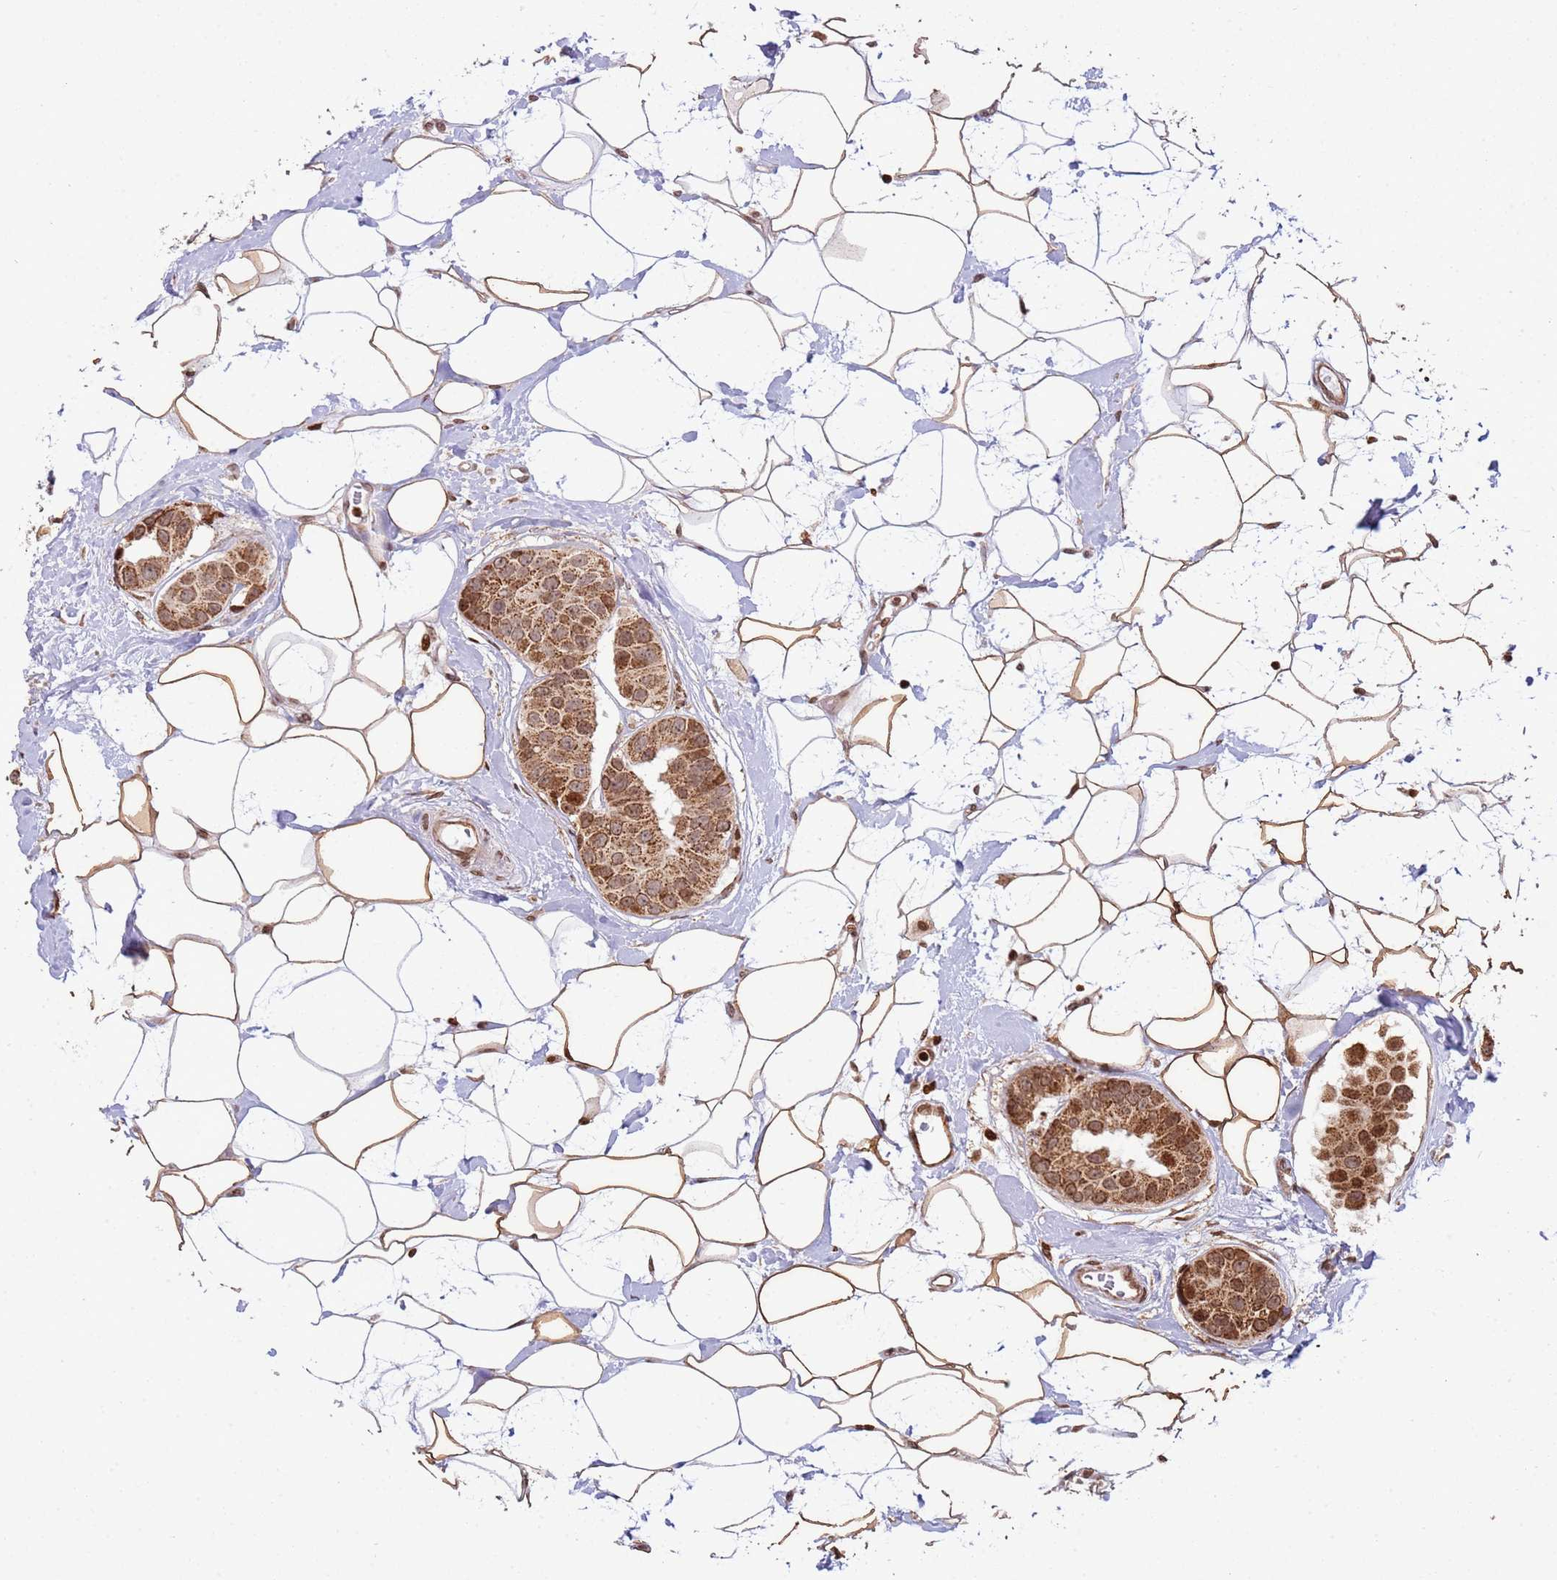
{"staining": {"intensity": "strong", "quantity": ">75%", "location": "cytoplasmic/membranous,nuclear"}, "tissue": "breast cancer", "cell_type": "Tumor cells", "image_type": "cancer", "snomed": [{"axis": "morphology", "description": "Normal tissue, NOS"}, {"axis": "morphology", "description": "Duct carcinoma"}, {"axis": "topography", "description": "Breast"}], "caption": "Immunohistochemical staining of human intraductal carcinoma (breast) exhibits strong cytoplasmic/membranous and nuclear protein staining in approximately >75% of tumor cells.", "gene": "SCAF1", "patient": {"sex": "female", "age": 39}}